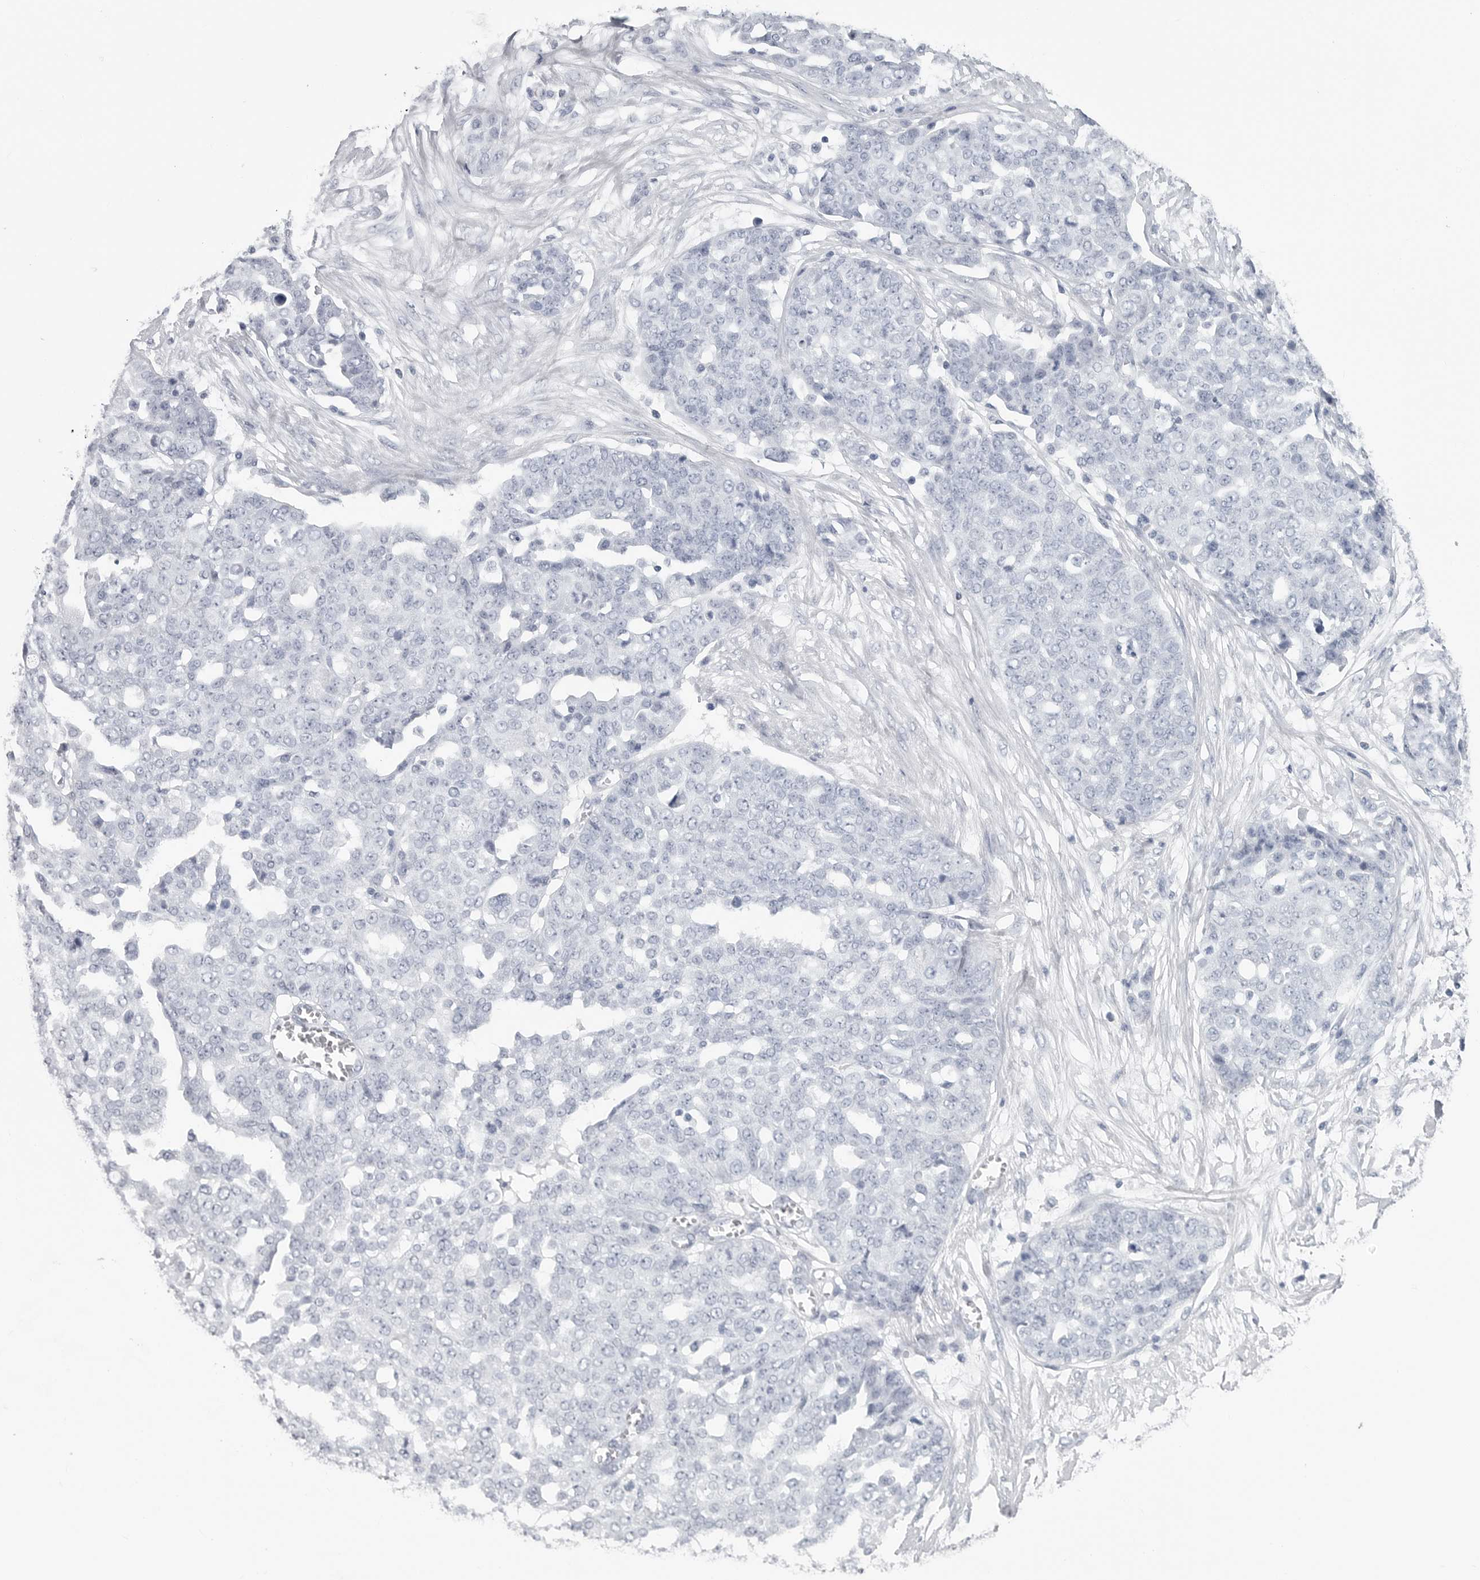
{"staining": {"intensity": "negative", "quantity": "none", "location": "none"}, "tissue": "ovarian cancer", "cell_type": "Tumor cells", "image_type": "cancer", "snomed": [{"axis": "morphology", "description": "Cystadenocarcinoma, serous, NOS"}, {"axis": "topography", "description": "Soft tissue"}, {"axis": "topography", "description": "Ovary"}], "caption": "Tumor cells show no significant positivity in serous cystadenocarcinoma (ovarian).", "gene": "CSH1", "patient": {"sex": "female", "age": 57}}